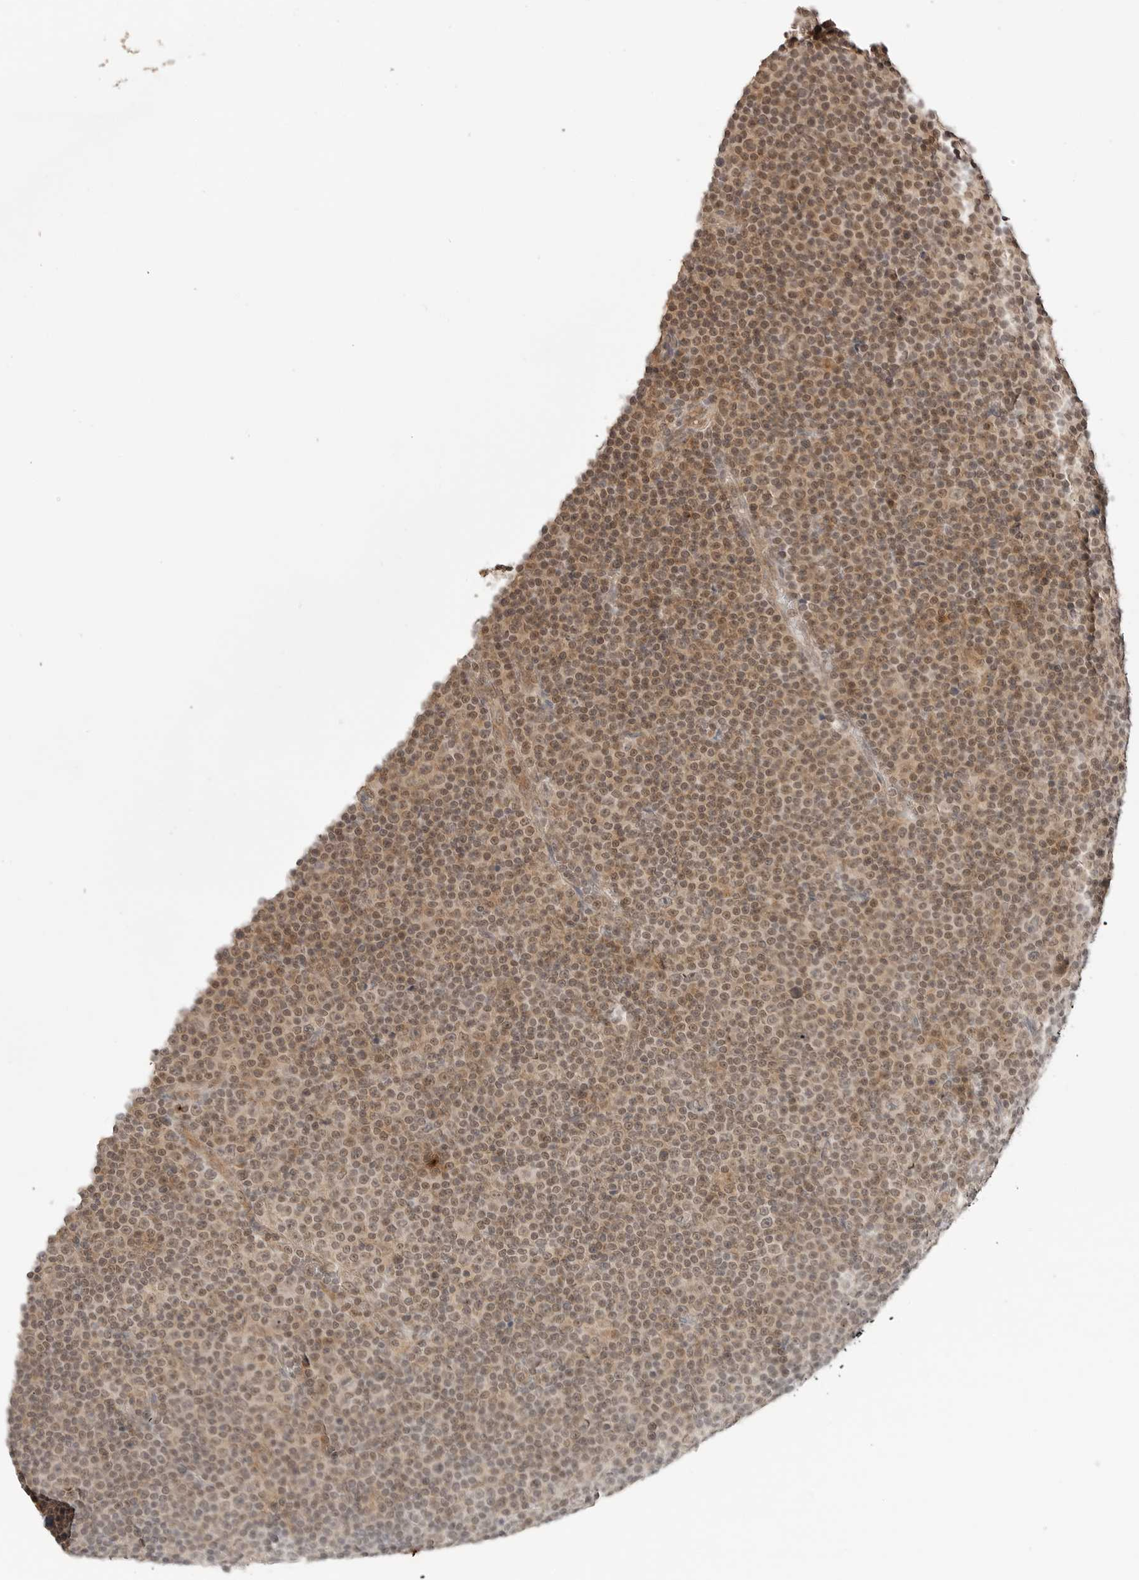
{"staining": {"intensity": "weak", "quantity": ">75%", "location": "cytoplasmic/membranous,nuclear"}, "tissue": "lymphoma", "cell_type": "Tumor cells", "image_type": "cancer", "snomed": [{"axis": "morphology", "description": "Malignant lymphoma, non-Hodgkin's type, Low grade"}, {"axis": "topography", "description": "Lymph node"}], "caption": "IHC of human malignant lymphoma, non-Hodgkin's type (low-grade) demonstrates low levels of weak cytoplasmic/membranous and nuclear expression in about >75% of tumor cells. Nuclei are stained in blue.", "gene": "GPR34", "patient": {"sex": "female", "age": 67}}